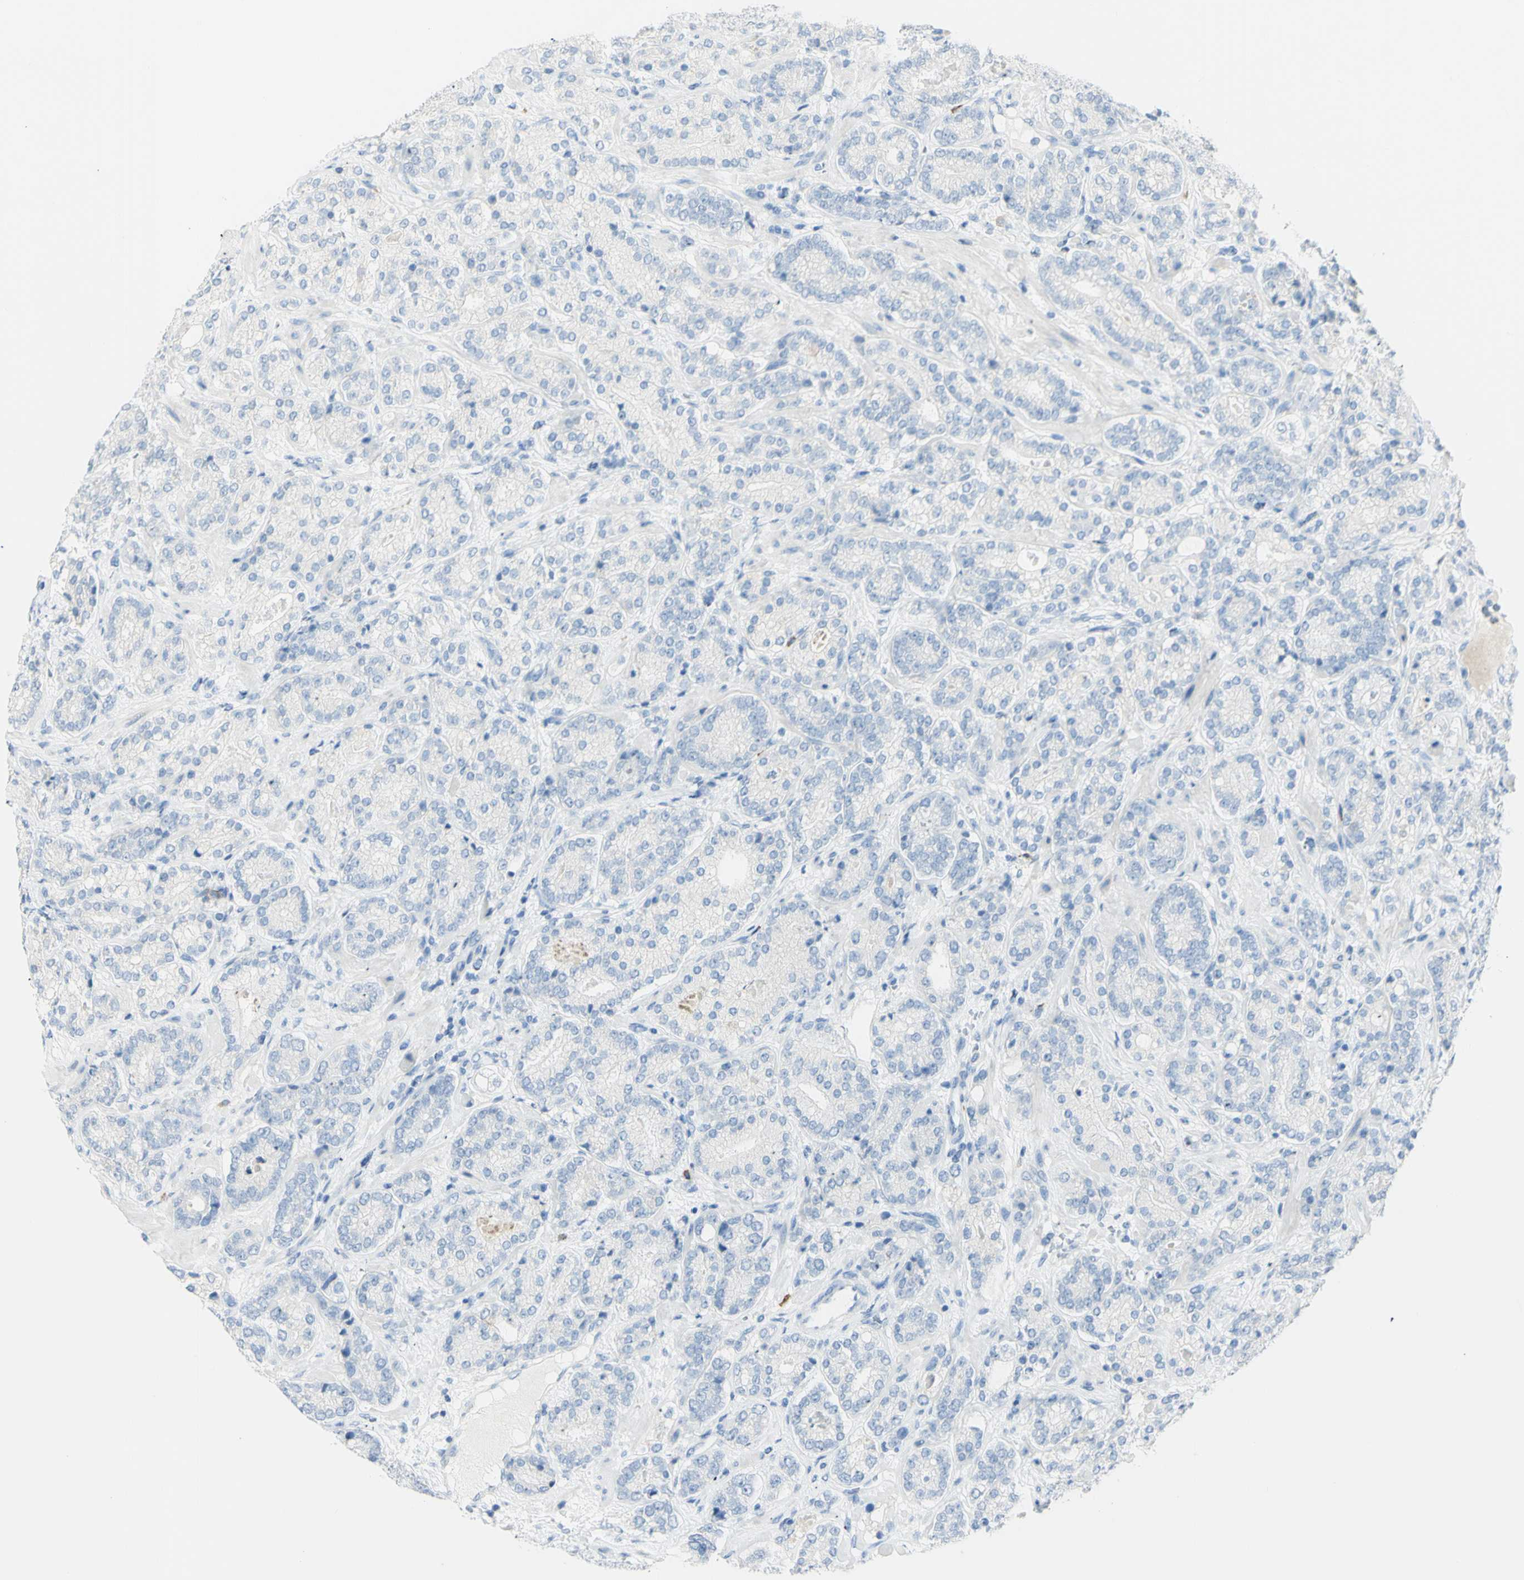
{"staining": {"intensity": "negative", "quantity": "none", "location": "none"}, "tissue": "prostate cancer", "cell_type": "Tumor cells", "image_type": "cancer", "snomed": [{"axis": "morphology", "description": "Adenocarcinoma, High grade"}, {"axis": "topography", "description": "Prostate"}], "caption": "There is no significant staining in tumor cells of prostate cancer (high-grade adenocarcinoma).", "gene": "LETM1", "patient": {"sex": "male", "age": 61}}